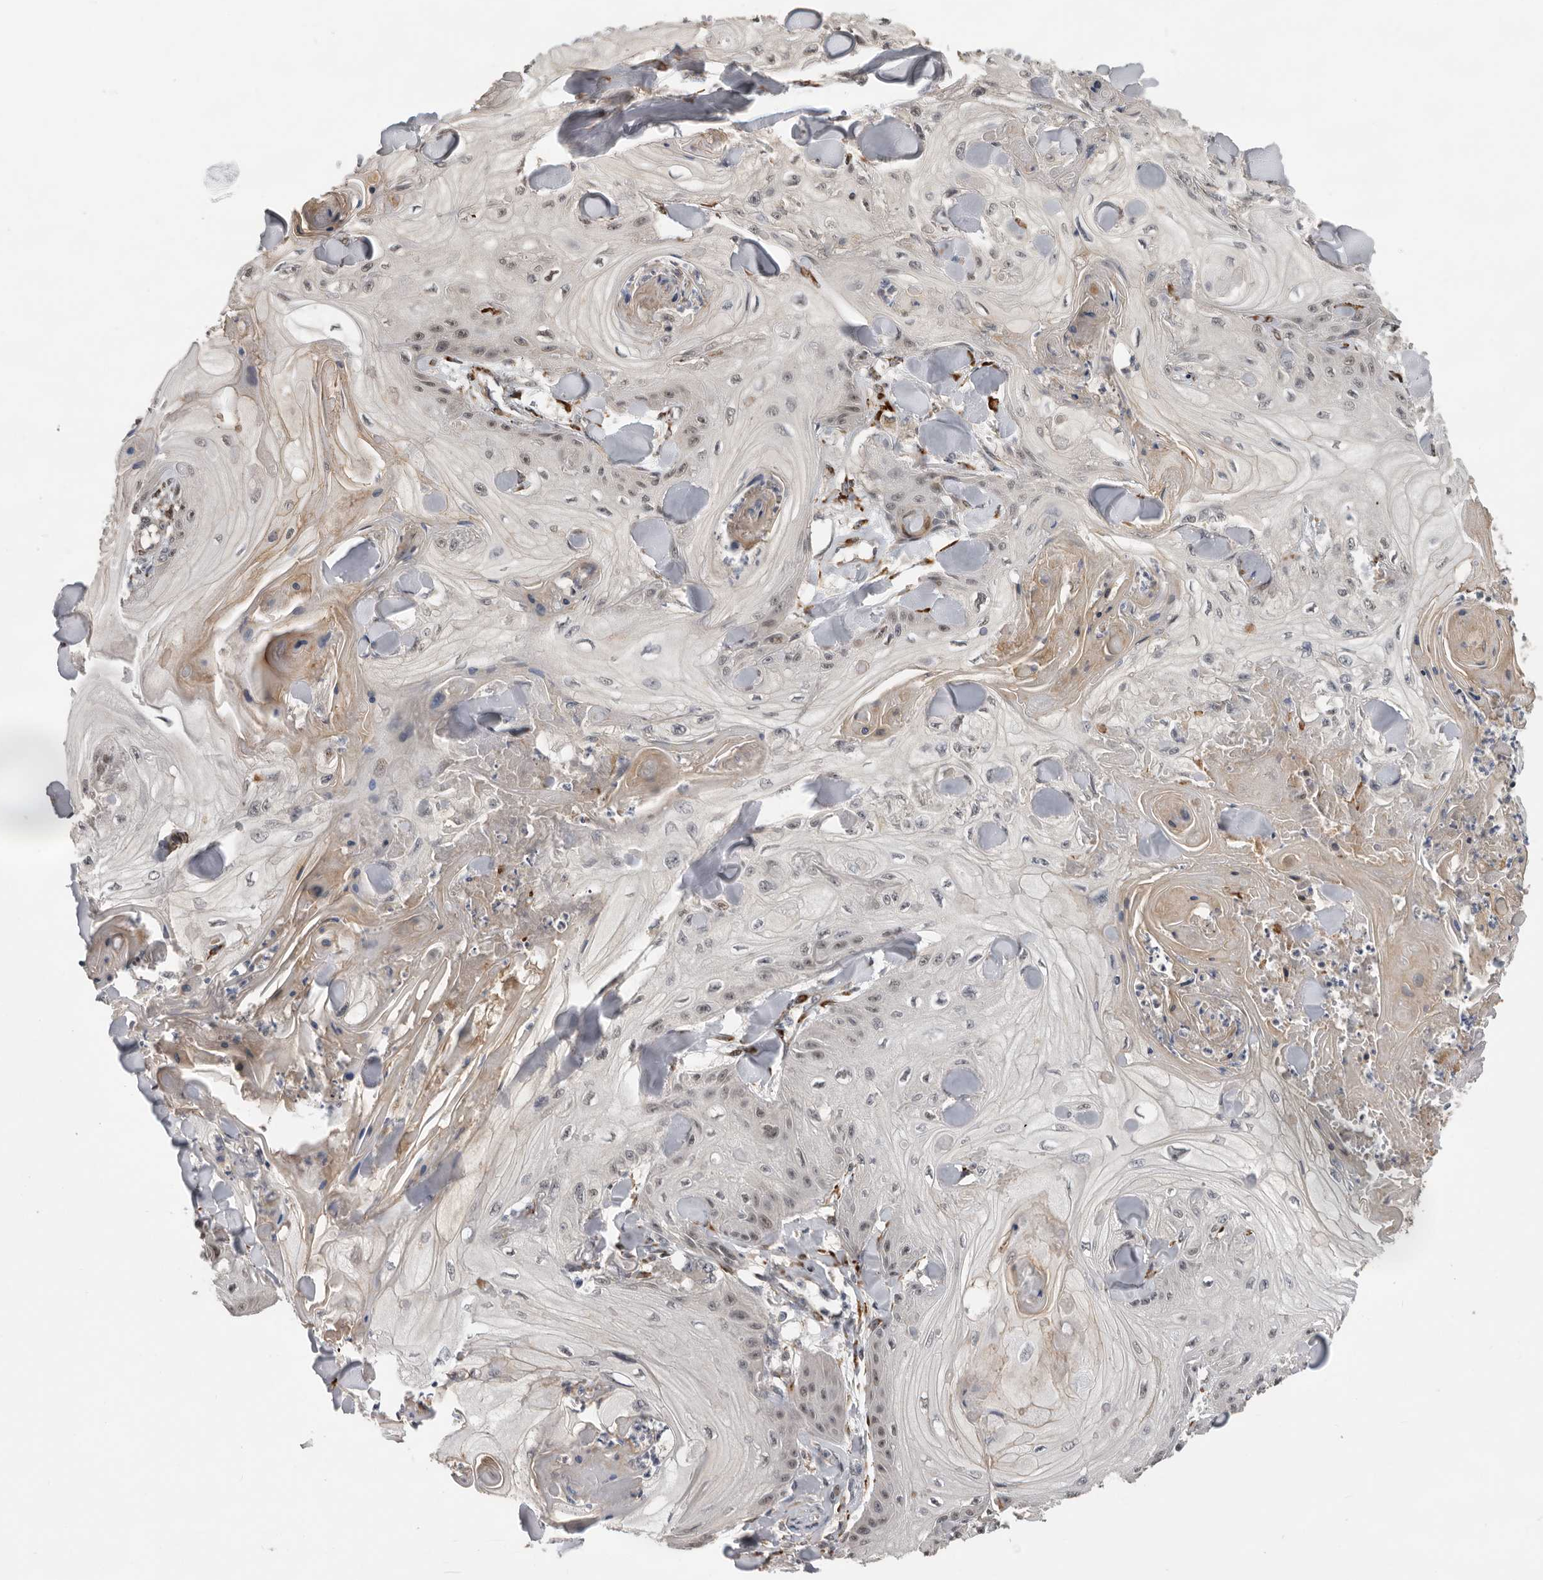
{"staining": {"intensity": "weak", "quantity": ">75%", "location": "nuclear"}, "tissue": "skin cancer", "cell_type": "Tumor cells", "image_type": "cancer", "snomed": [{"axis": "morphology", "description": "Squamous cell carcinoma, NOS"}, {"axis": "topography", "description": "Skin"}], "caption": "A brown stain highlights weak nuclear expression of a protein in human skin squamous cell carcinoma tumor cells.", "gene": "HENMT1", "patient": {"sex": "male", "age": 74}}